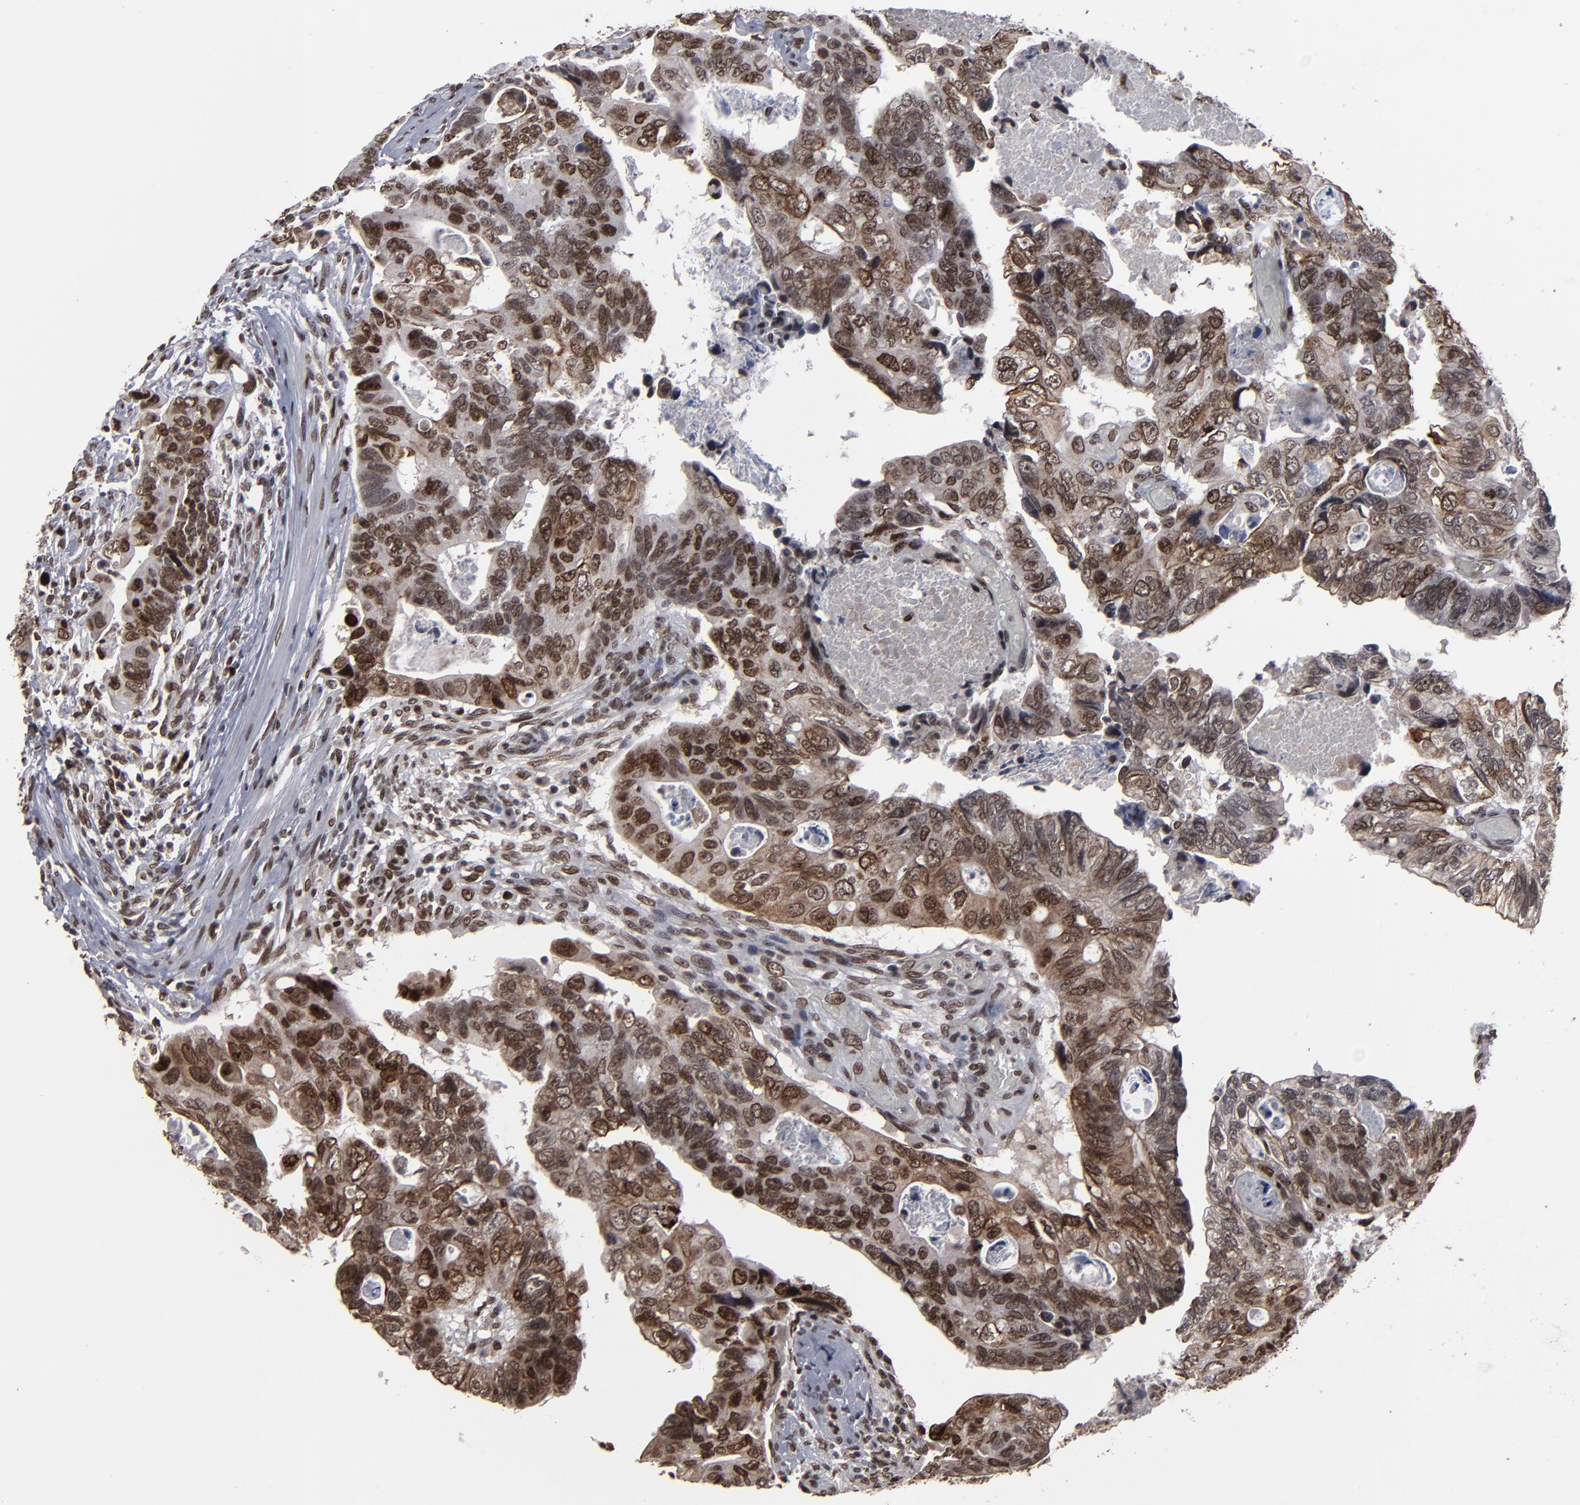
{"staining": {"intensity": "strong", "quantity": "25%-75%", "location": "nuclear"}, "tissue": "colorectal cancer", "cell_type": "Tumor cells", "image_type": "cancer", "snomed": [{"axis": "morphology", "description": "Adenocarcinoma, NOS"}, {"axis": "topography", "description": "Rectum"}], "caption": "Colorectal adenocarcinoma stained with IHC demonstrates strong nuclear expression in approximately 25%-75% of tumor cells. The staining is performed using DAB brown chromogen to label protein expression. The nuclei are counter-stained blue using hematoxylin.", "gene": "BAZ1A", "patient": {"sex": "male", "age": 53}}